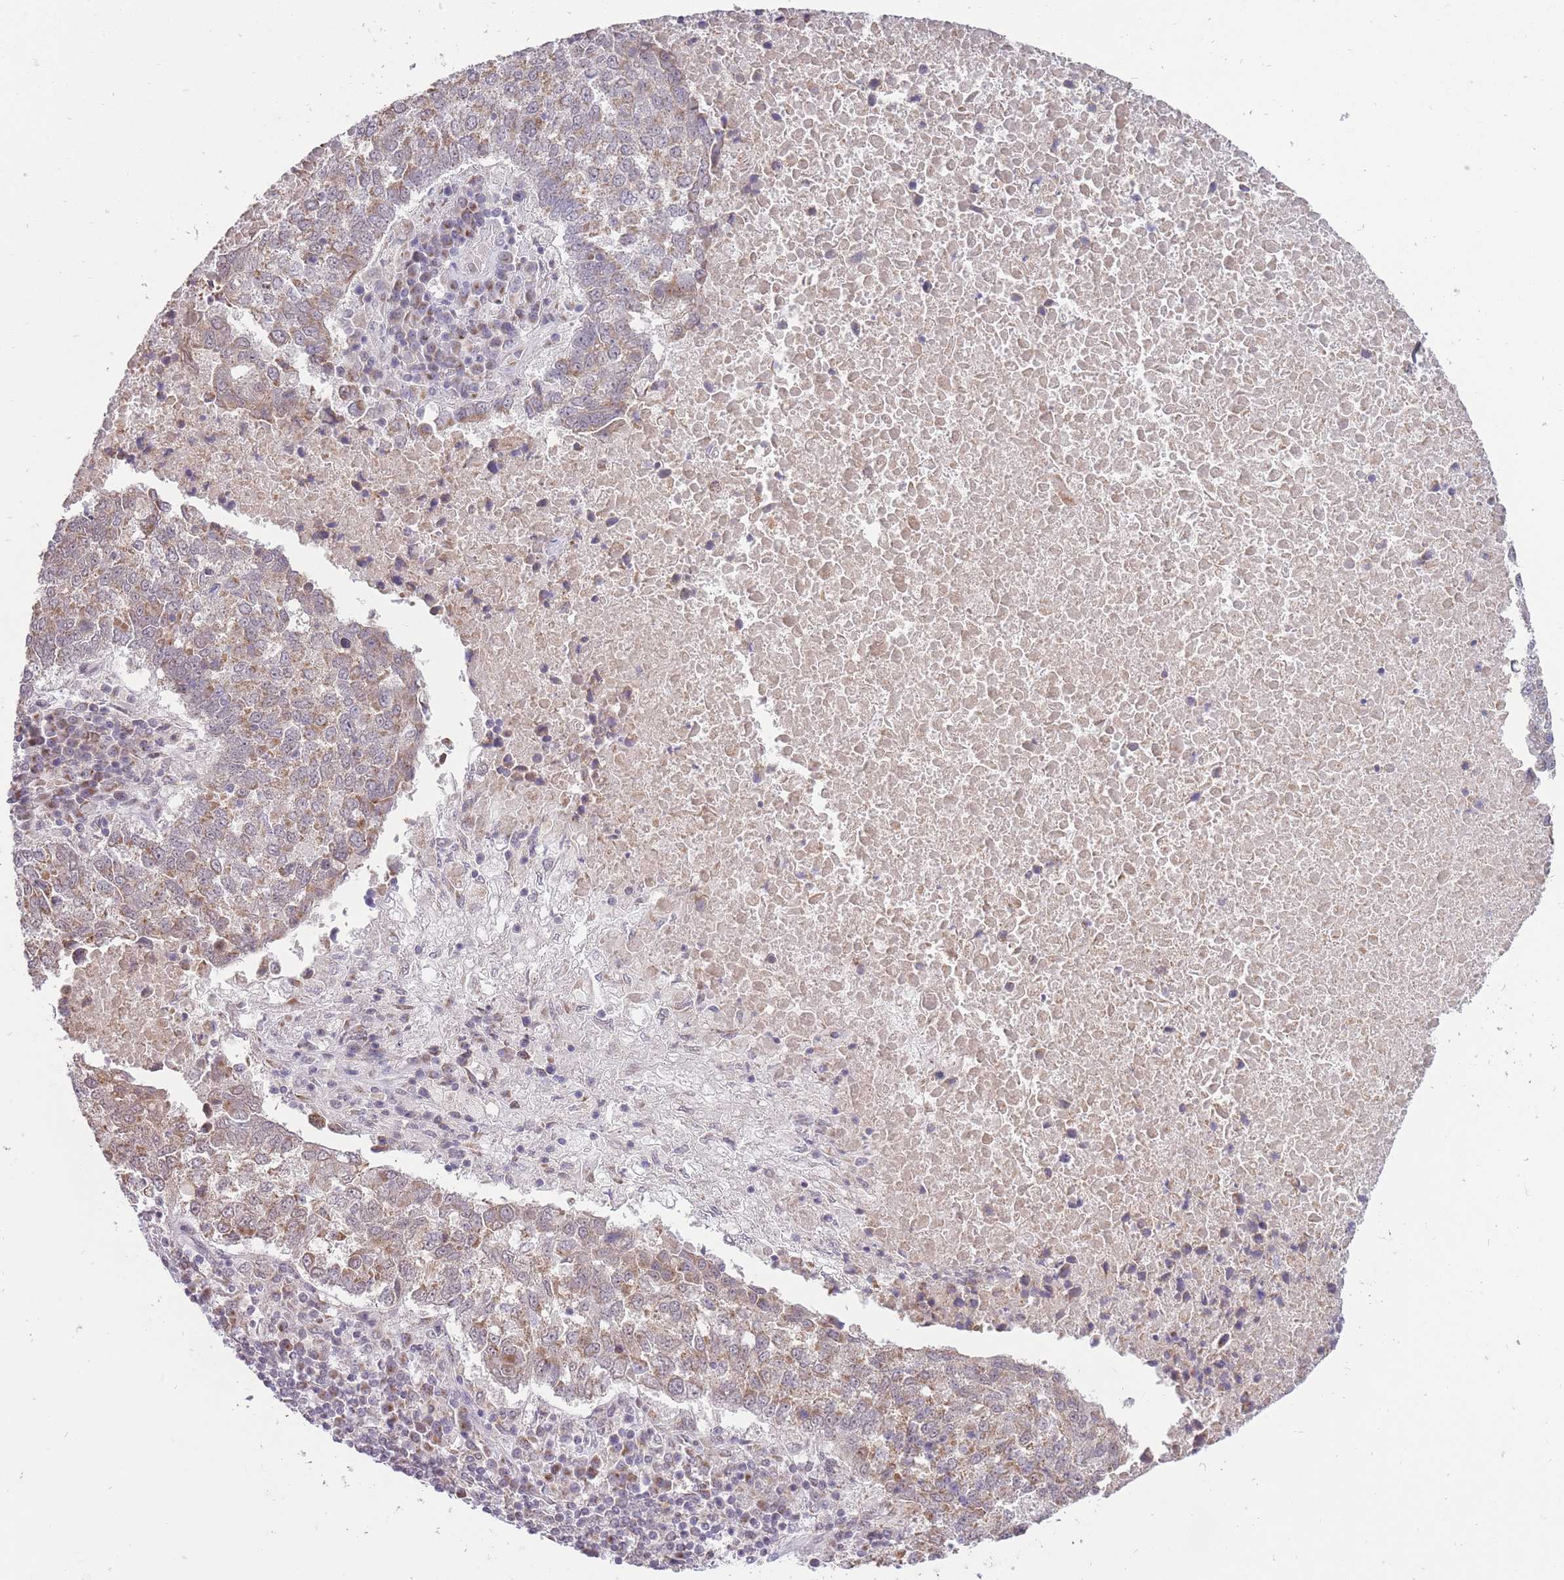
{"staining": {"intensity": "moderate", "quantity": "25%-75%", "location": "cytoplasmic/membranous"}, "tissue": "lung cancer", "cell_type": "Tumor cells", "image_type": "cancer", "snomed": [{"axis": "morphology", "description": "Squamous cell carcinoma, NOS"}, {"axis": "topography", "description": "Lung"}], "caption": "Immunohistochemical staining of lung squamous cell carcinoma demonstrates medium levels of moderate cytoplasmic/membranous positivity in approximately 25%-75% of tumor cells.", "gene": "NELL1", "patient": {"sex": "male", "age": 73}}